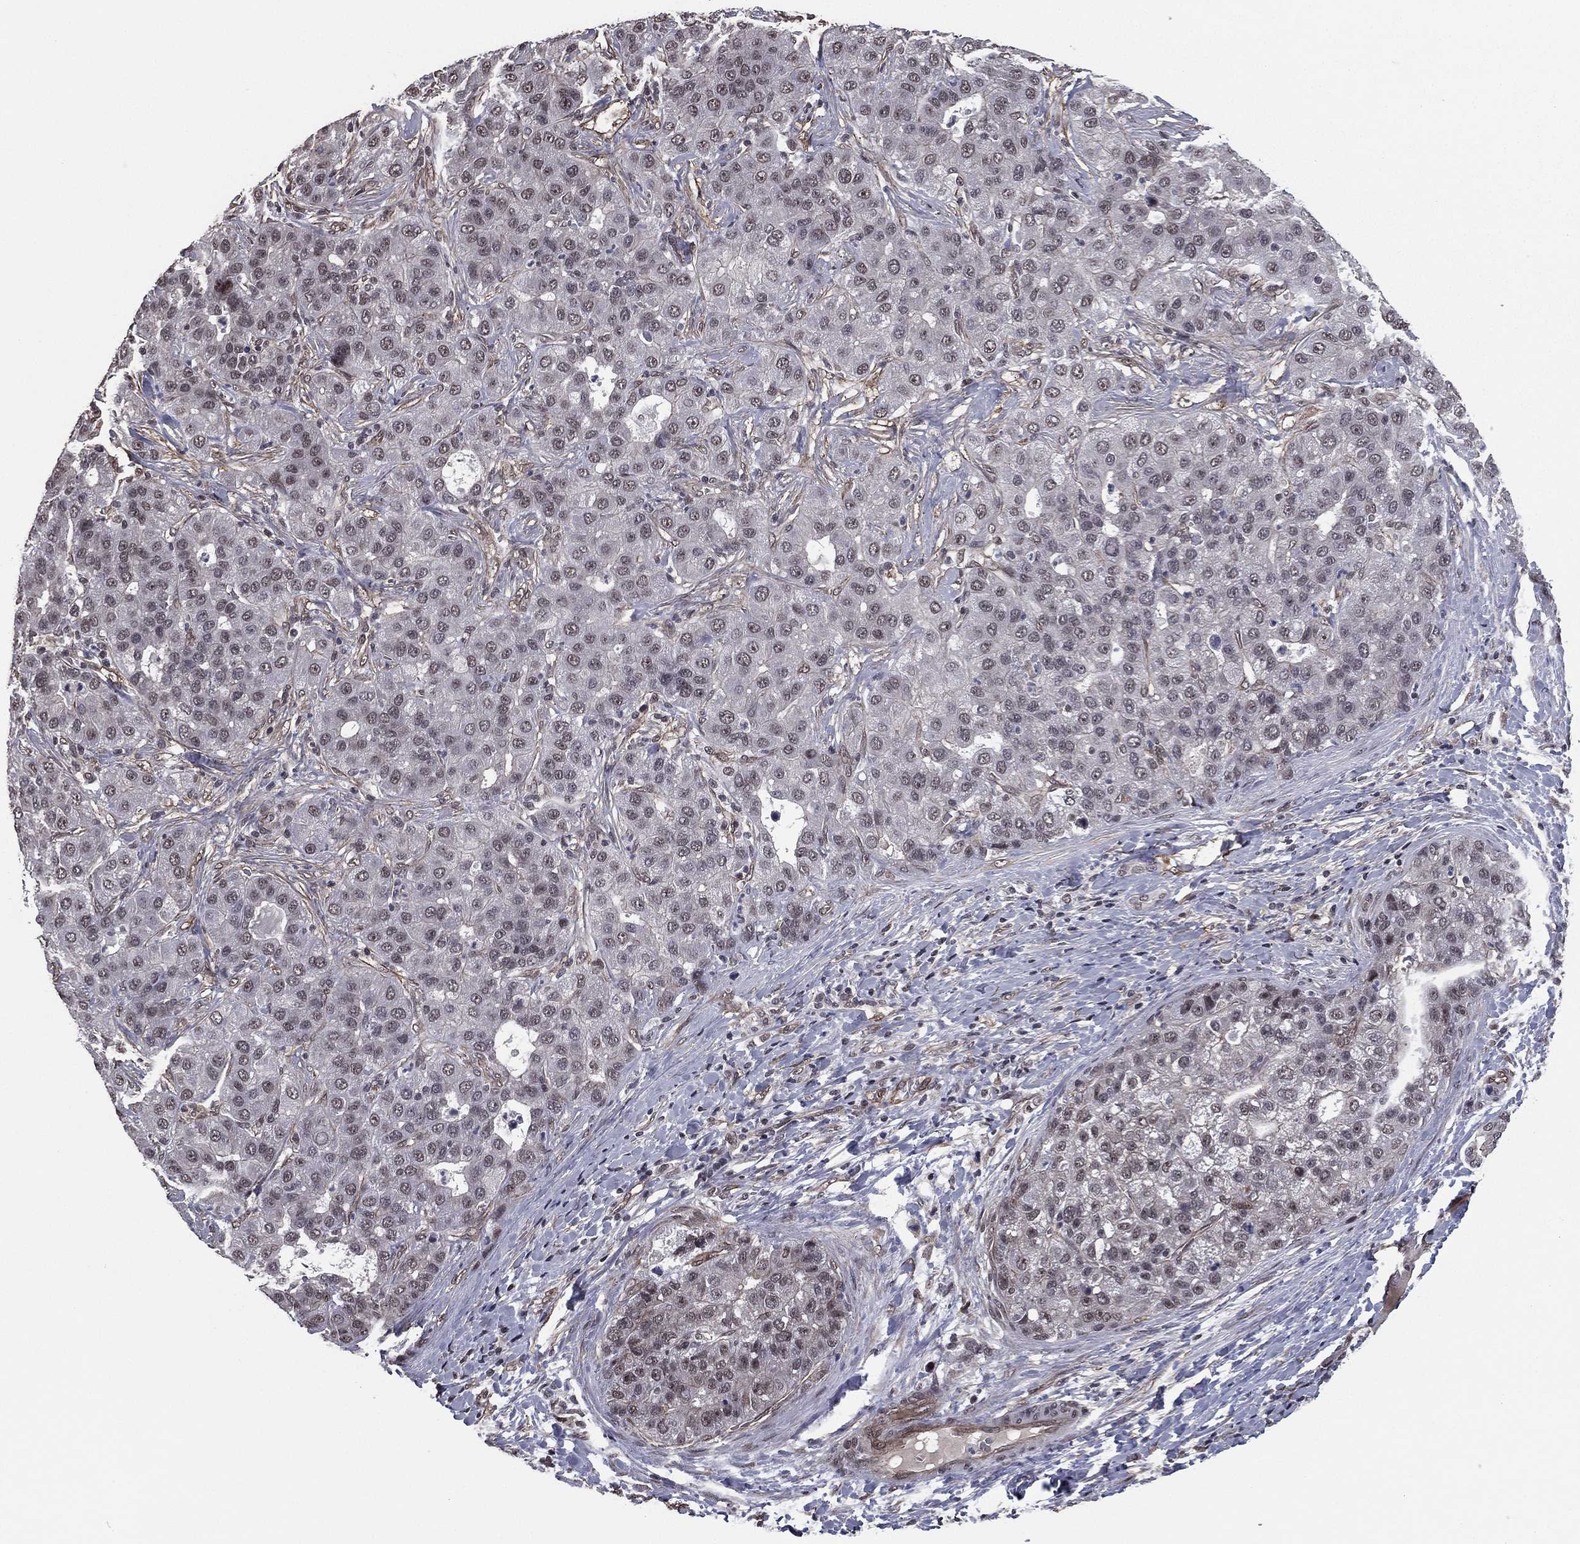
{"staining": {"intensity": "negative", "quantity": "none", "location": "none"}, "tissue": "liver cancer", "cell_type": "Tumor cells", "image_type": "cancer", "snomed": [{"axis": "morphology", "description": "Carcinoma, Hepatocellular, NOS"}, {"axis": "topography", "description": "Liver"}], "caption": "DAB (3,3'-diaminobenzidine) immunohistochemical staining of liver hepatocellular carcinoma displays no significant expression in tumor cells.", "gene": "RARB", "patient": {"sex": "male", "age": 65}}